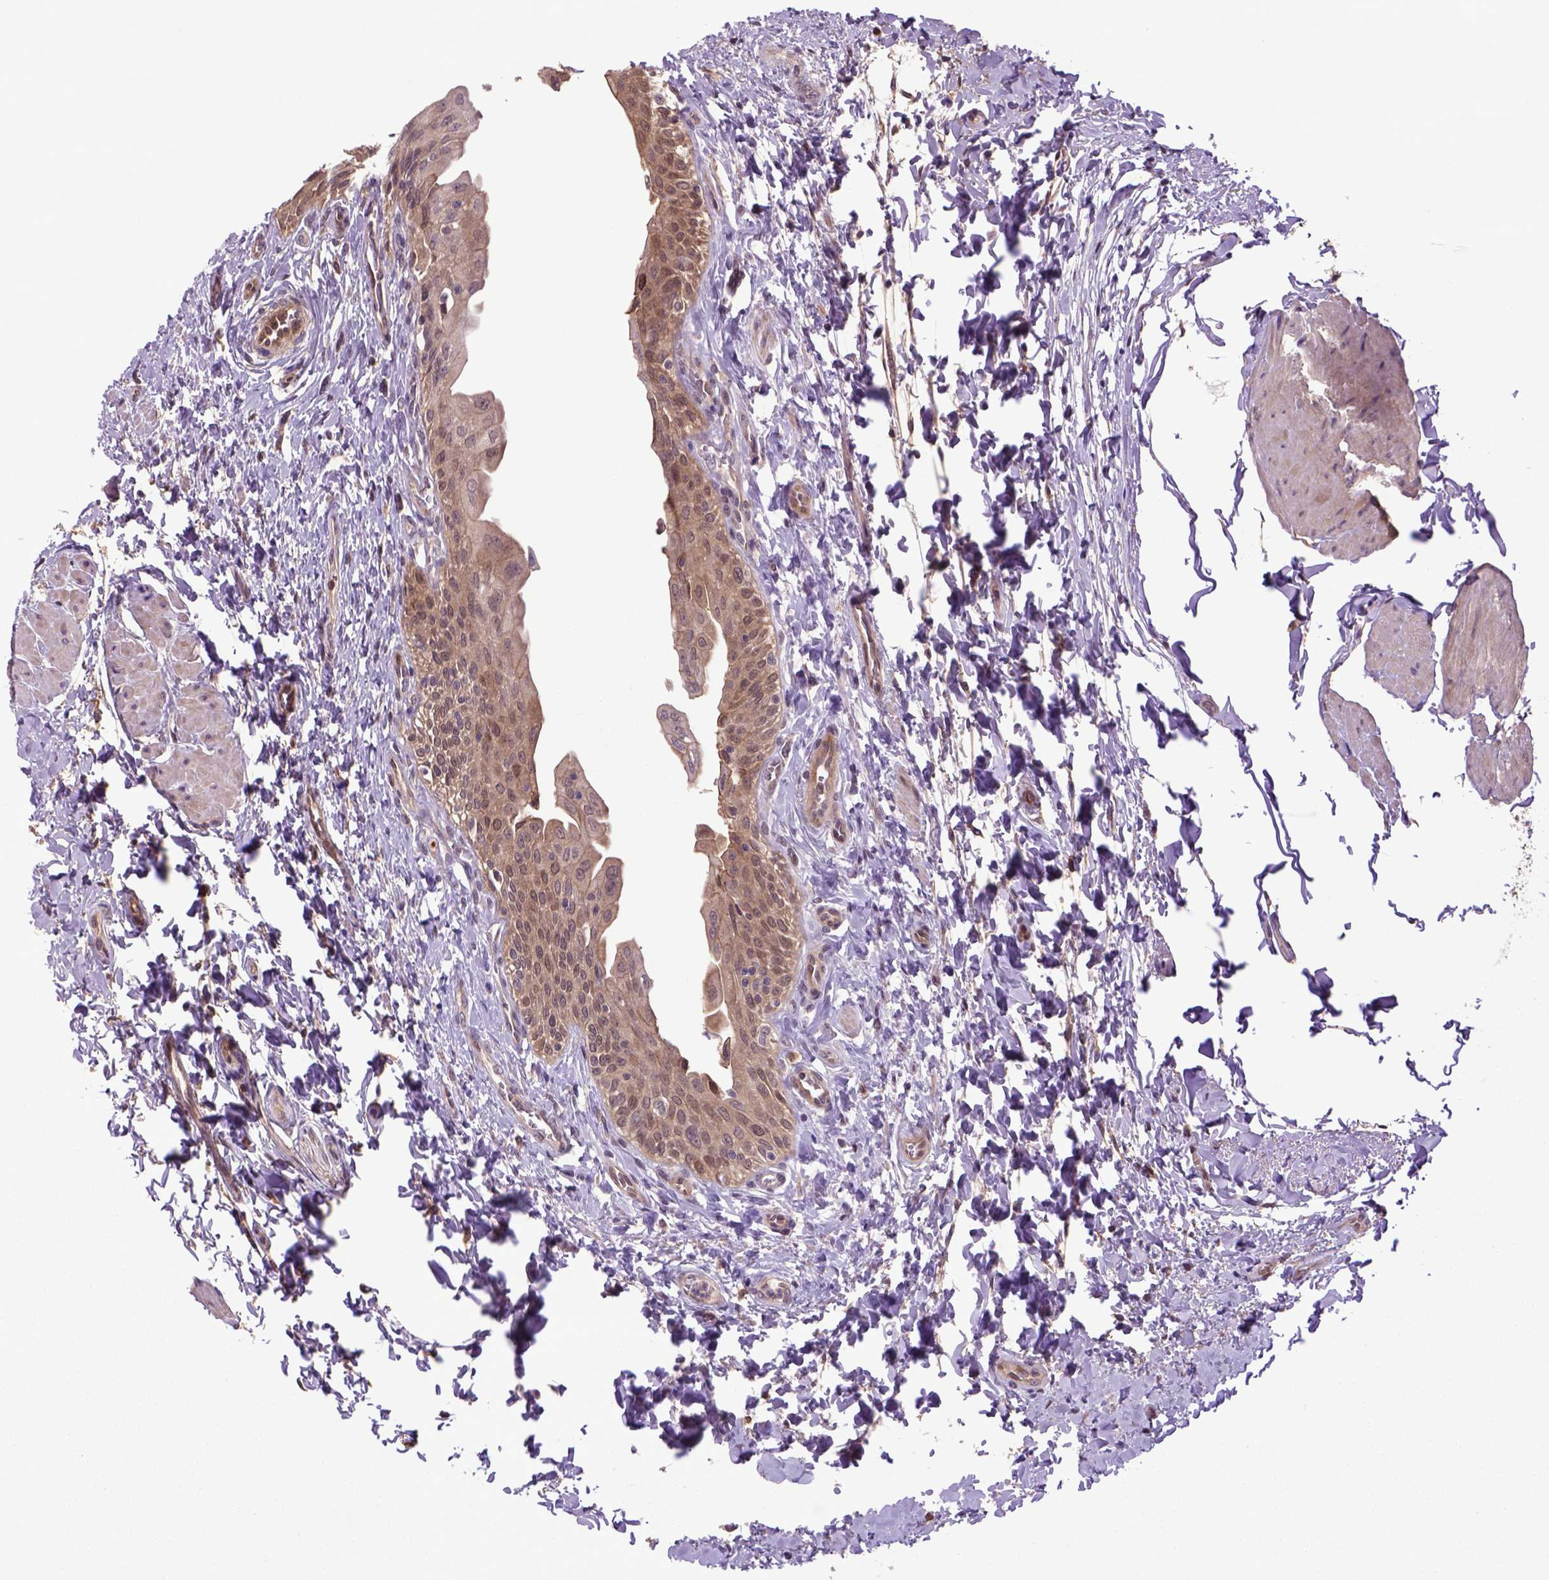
{"staining": {"intensity": "moderate", "quantity": ">75%", "location": "cytoplasmic/membranous"}, "tissue": "urinary bladder", "cell_type": "Urothelial cells", "image_type": "normal", "snomed": [{"axis": "morphology", "description": "Normal tissue, NOS"}, {"axis": "topography", "description": "Urinary bladder"}], "caption": "This photomicrograph demonstrates benign urinary bladder stained with IHC to label a protein in brown. The cytoplasmic/membranous of urothelial cells show moderate positivity for the protein. Nuclei are counter-stained blue.", "gene": "HSPBP1", "patient": {"sex": "male", "age": 56}}